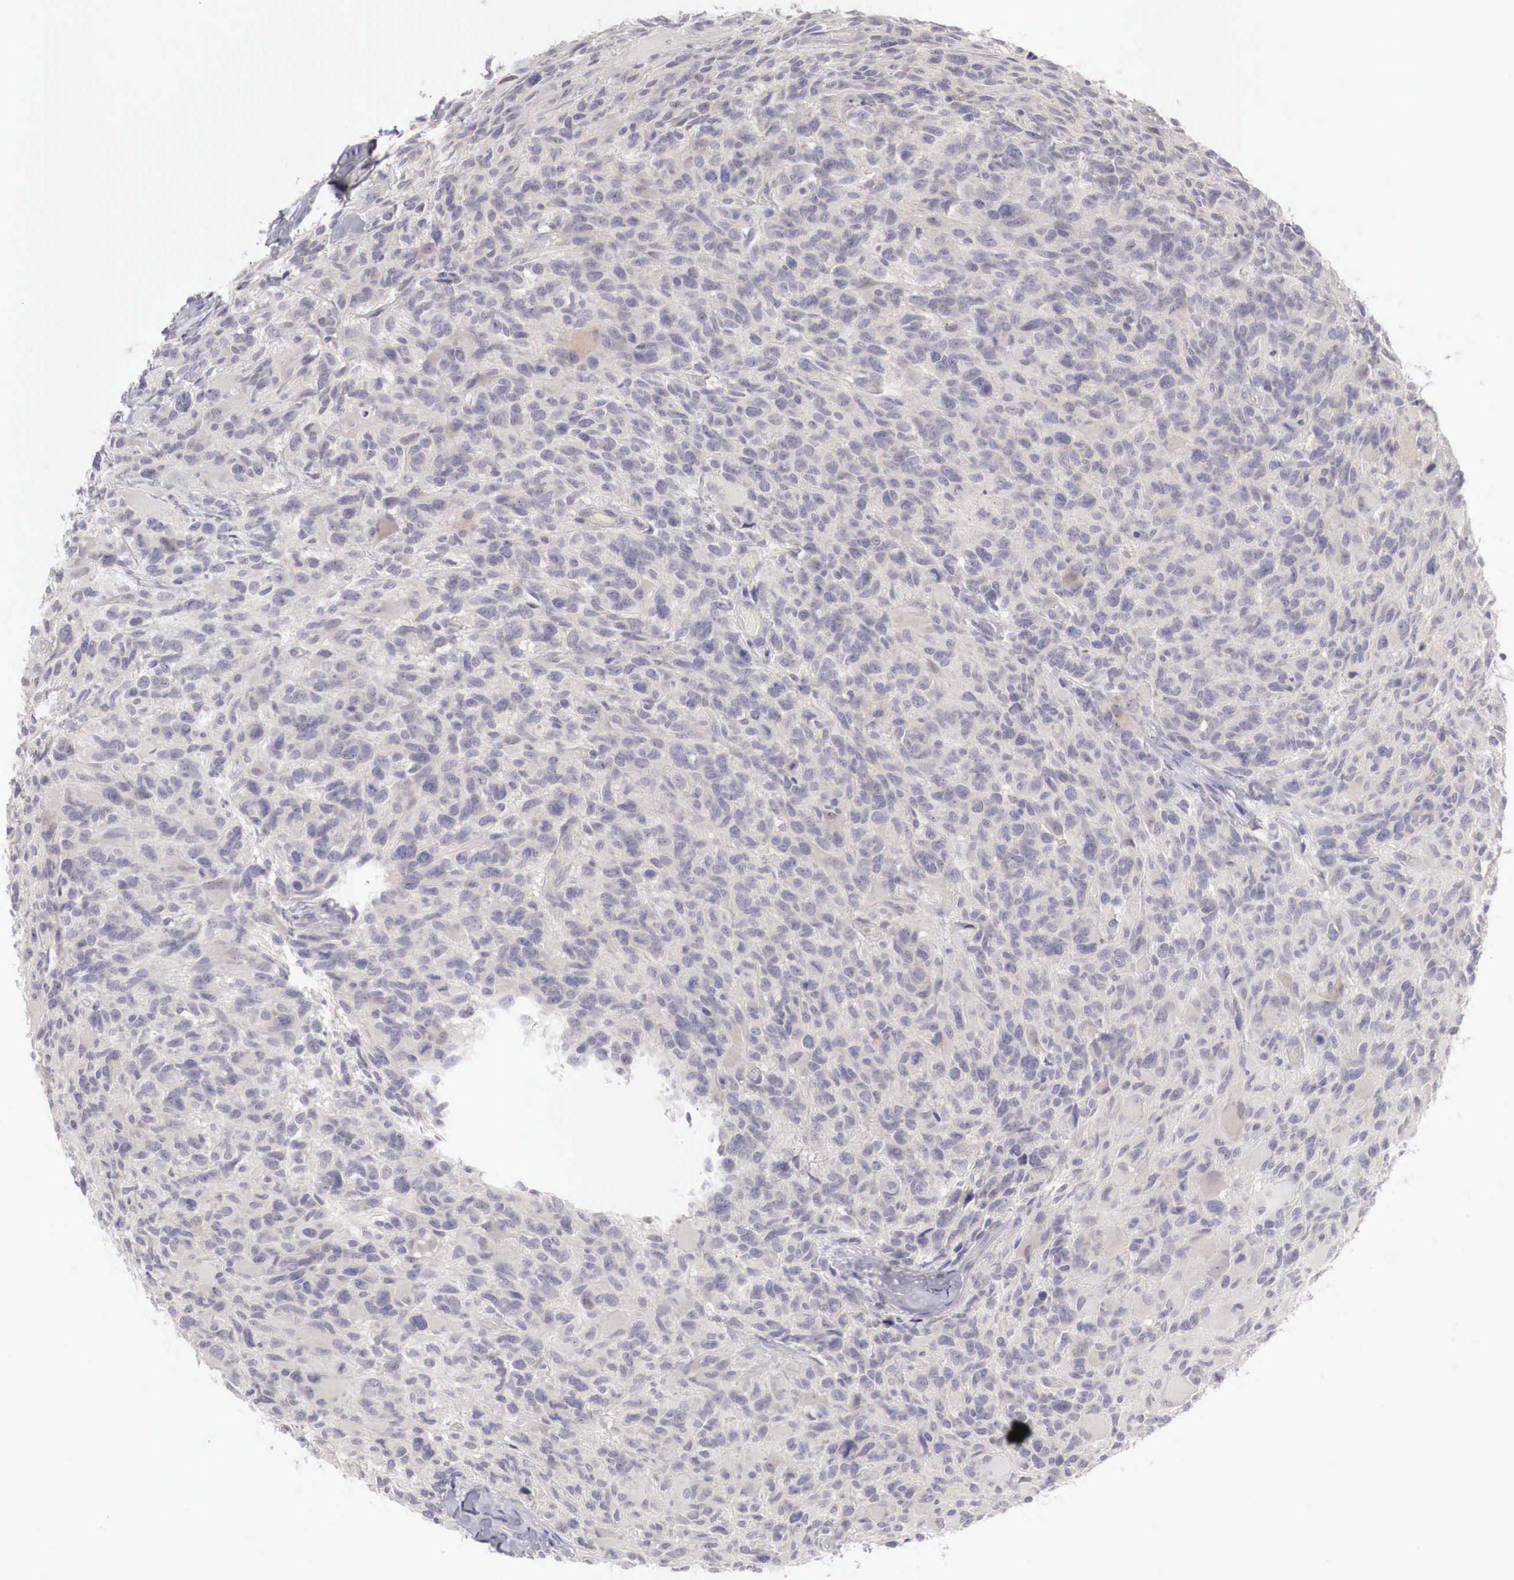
{"staining": {"intensity": "negative", "quantity": "none", "location": "none"}, "tissue": "glioma", "cell_type": "Tumor cells", "image_type": "cancer", "snomed": [{"axis": "morphology", "description": "Glioma, malignant, High grade"}, {"axis": "topography", "description": "Brain"}], "caption": "Malignant glioma (high-grade) was stained to show a protein in brown. There is no significant expression in tumor cells.", "gene": "GATA1", "patient": {"sex": "male", "age": 69}}